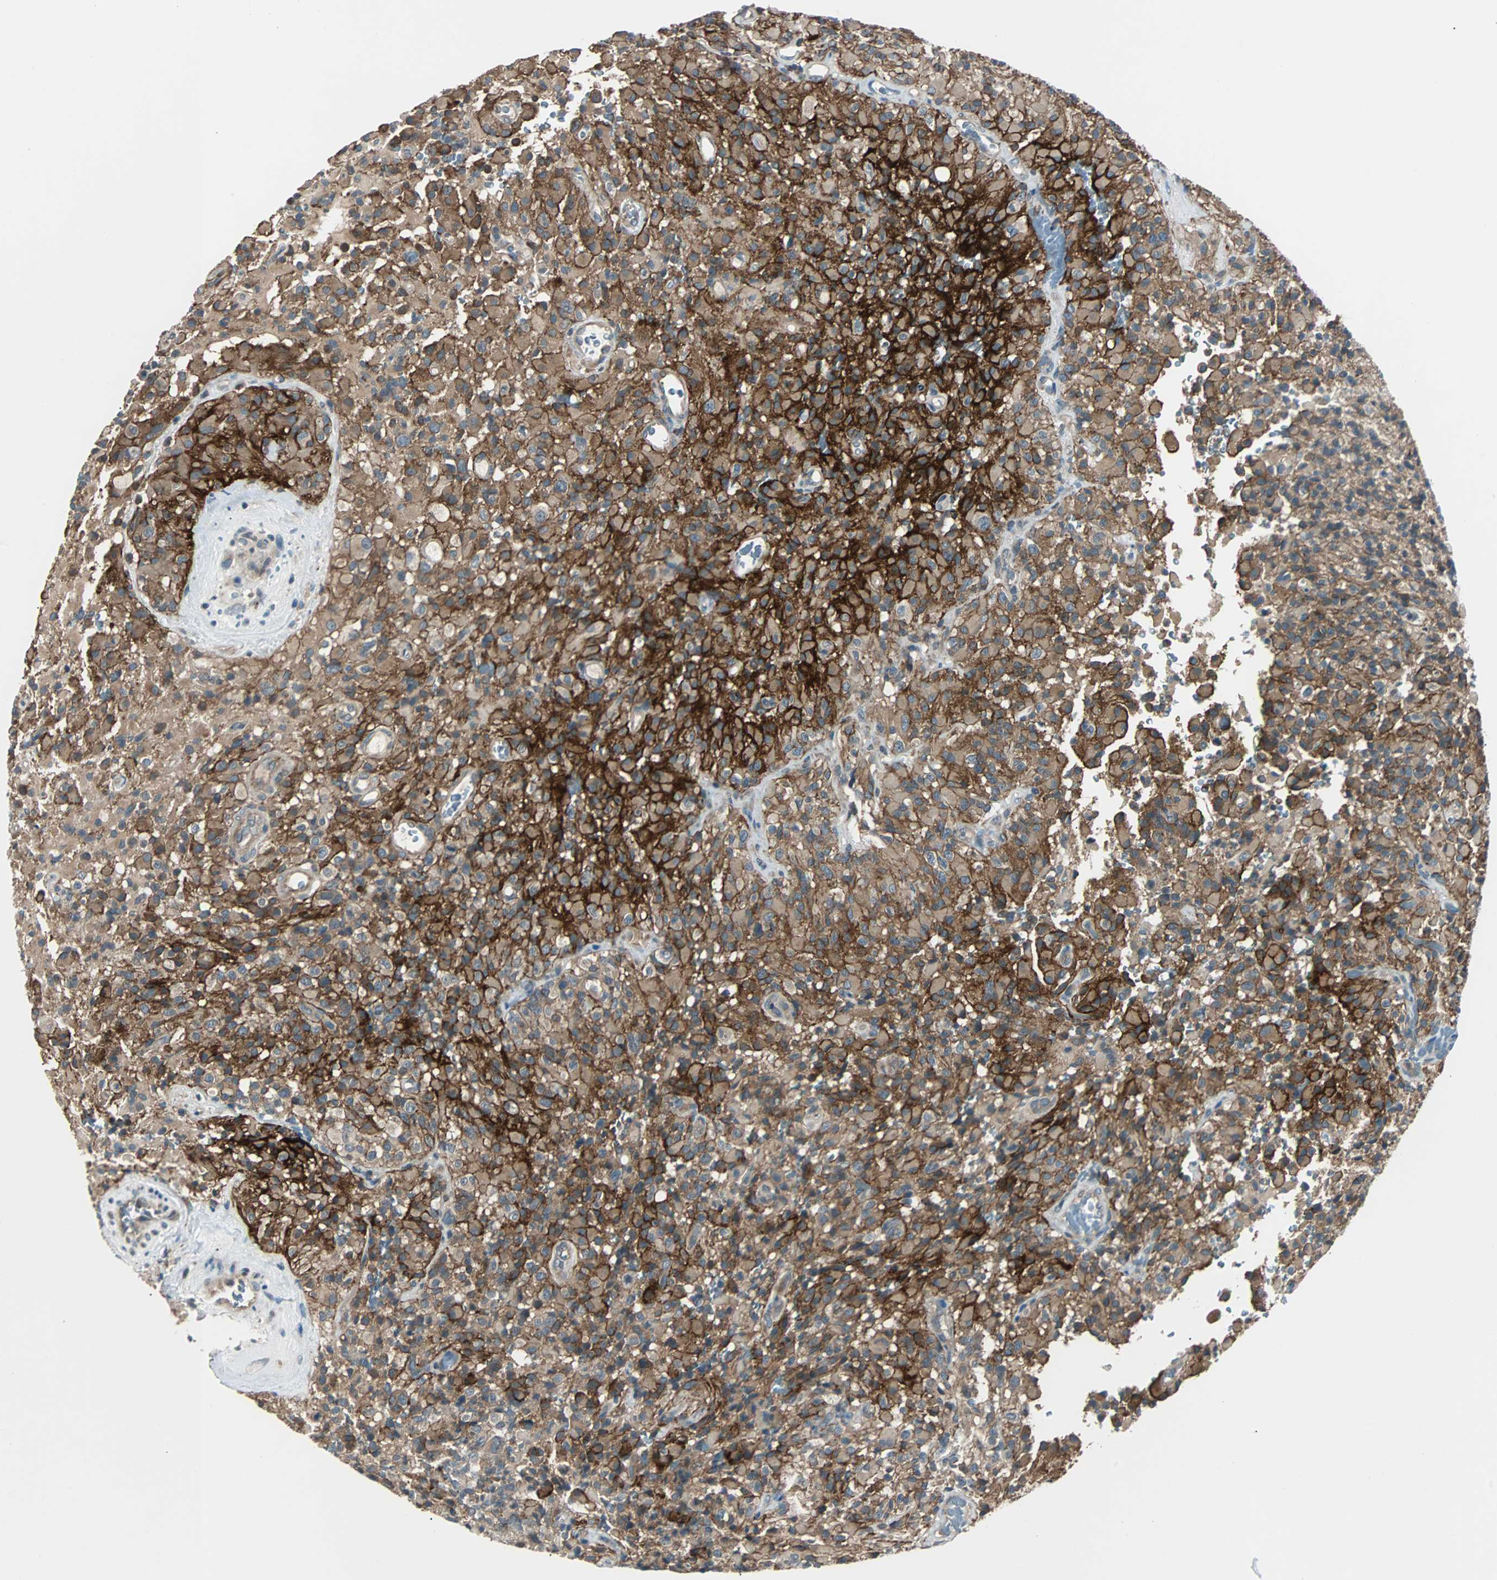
{"staining": {"intensity": "moderate", "quantity": "<25%", "location": "cytoplasmic/membranous"}, "tissue": "glioma", "cell_type": "Tumor cells", "image_type": "cancer", "snomed": [{"axis": "morphology", "description": "Glioma, malignant, High grade"}, {"axis": "topography", "description": "Brain"}], "caption": "Glioma tissue exhibits moderate cytoplasmic/membranous expression in approximately <25% of tumor cells, visualized by immunohistochemistry.", "gene": "ARF1", "patient": {"sex": "male", "age": 71}}